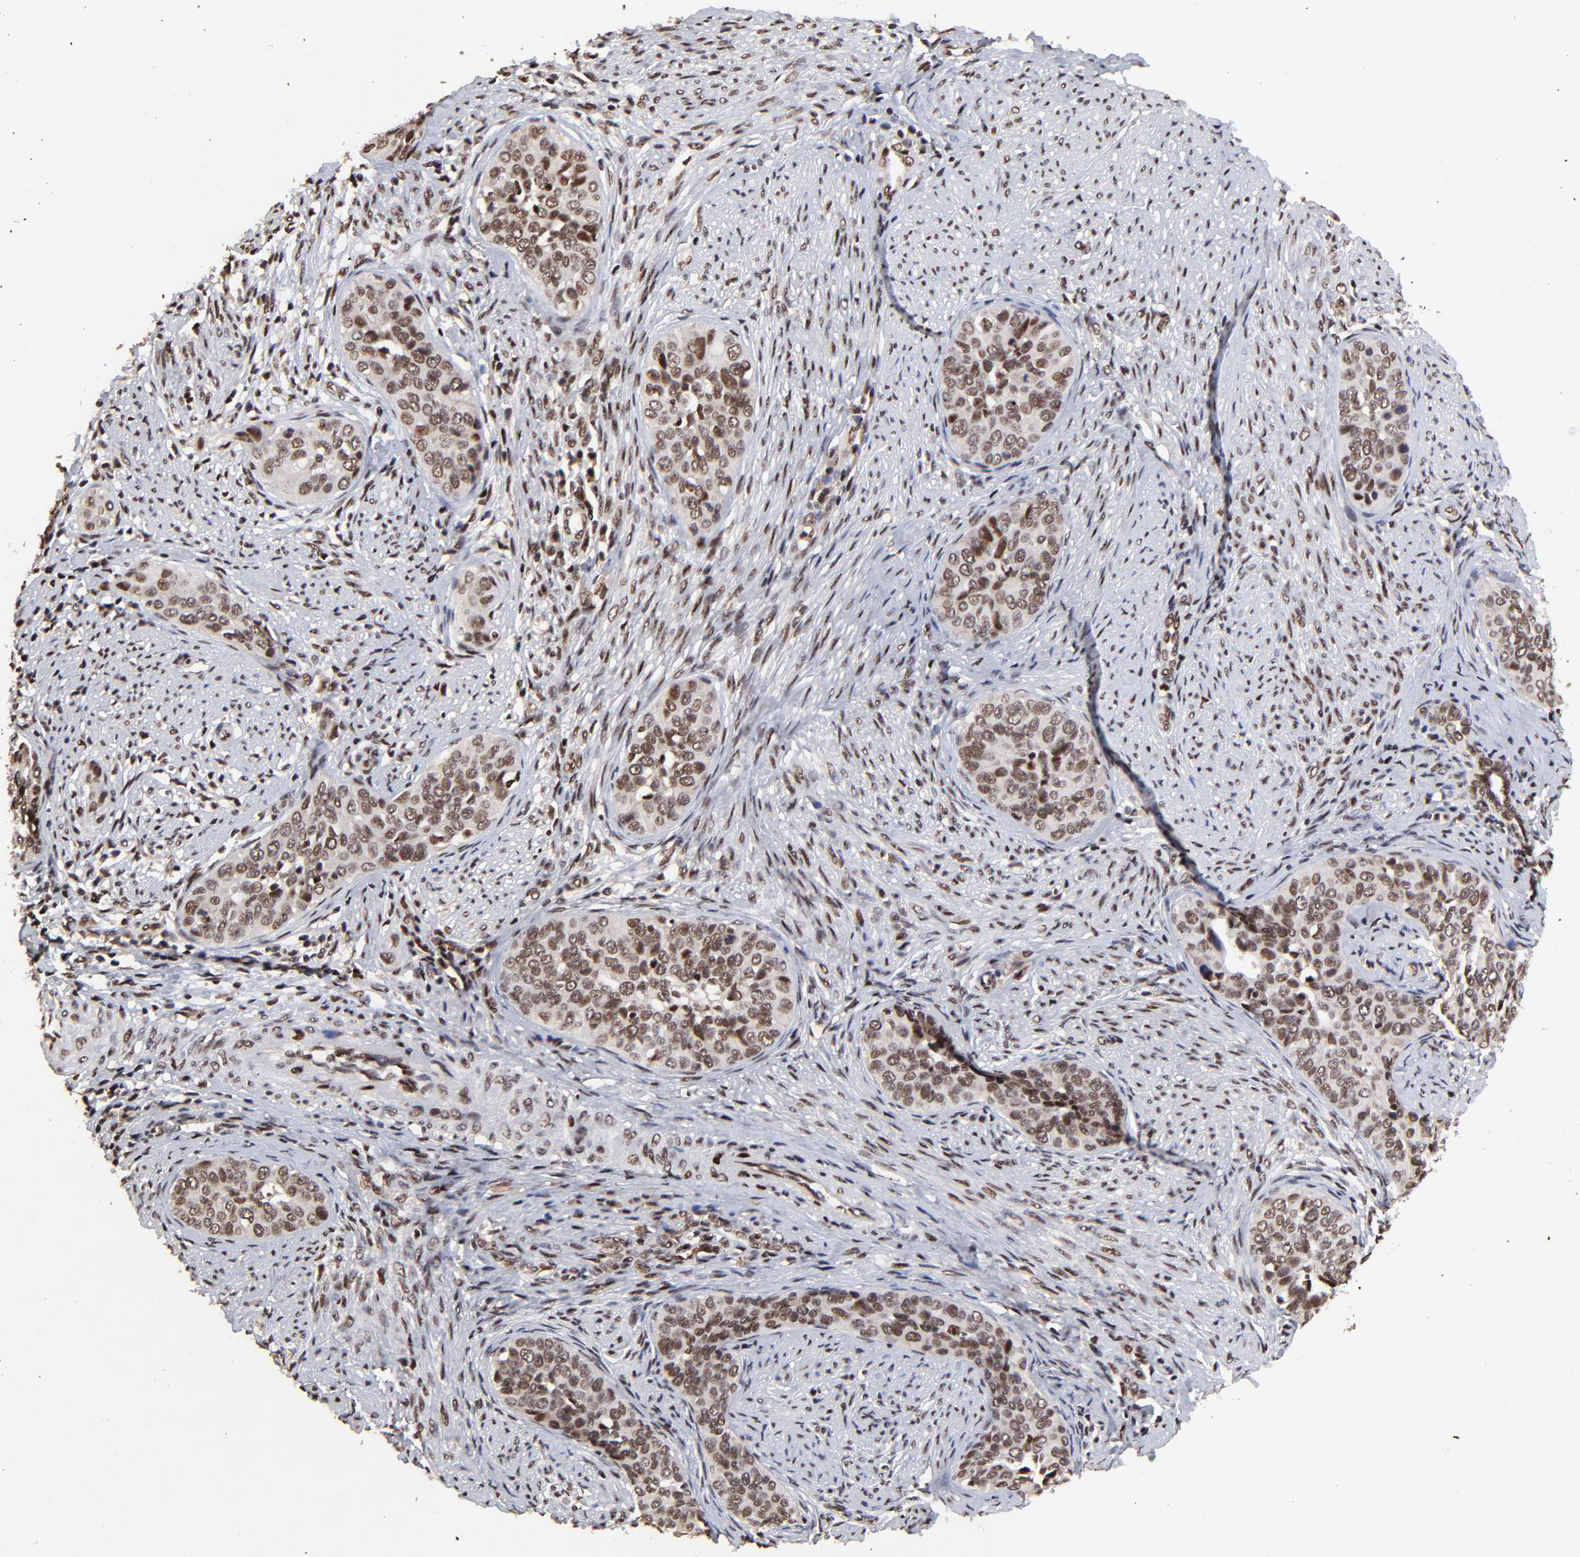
{"staining": {"intensity": "moderate", "quantity": ">75%", "location": "nuclear"}, "tissue": "cervical cancer", "cell_type": "Tumor cells", "image_type": "cancer", "snomed": [{"axis": "morphology", "description": "Squamous cell carcinoma, NOS"}, {"axis": "topography", "description": "Cervix"}], "caption": "Immunohistochemistry (IHC) image of neoplastic tissue: cervical cancer stained using IHC displays medium levels of moderate protein expression localized specifically in the nuclear of tumor cells, appearing as a nuclear brown color.", "gene": "RBM22", "patient": {"sex": "female", "age": 31}}